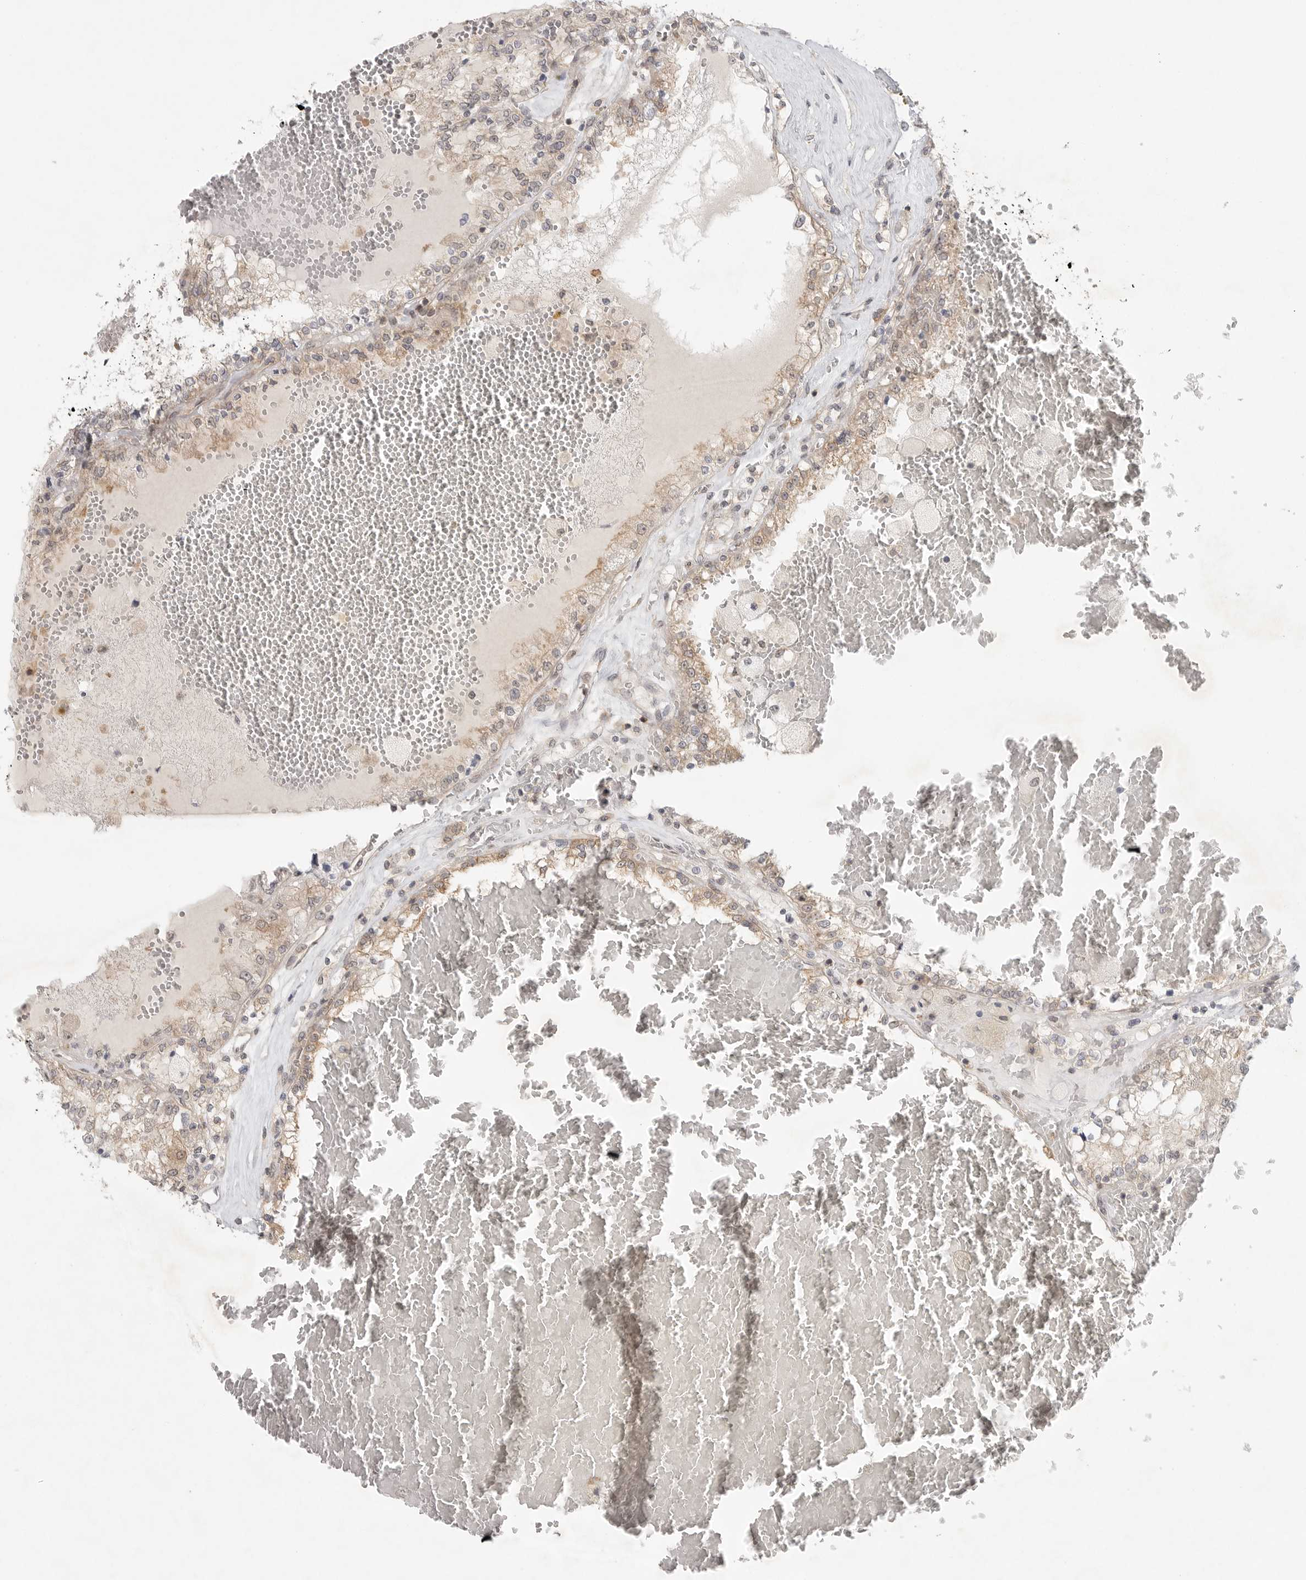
{"staining": {"intensity": "weak", "quantity": "25%-75%", "location": "cytoplasmic/membranous"}, "tissue": "renal cancer", "cell_type": "Tumor cells", "image_type": "cancer", "snomed": [{"axis": "morphology", "description": "Adenocarcinoma, NOS"}, {"axis": "topography", "description": "Kidney"}], "caption": "Protein expression analysis of human renal cancer (adenocarcinoma) reveals weak cytoplasmic/membranous positivity in about 25%-75% of tumor cells. The protein is shown in brown color, while the nuclei are stained blue.", "gene": "HDAC6", "patient": {"sex": "female", "age": 56}}